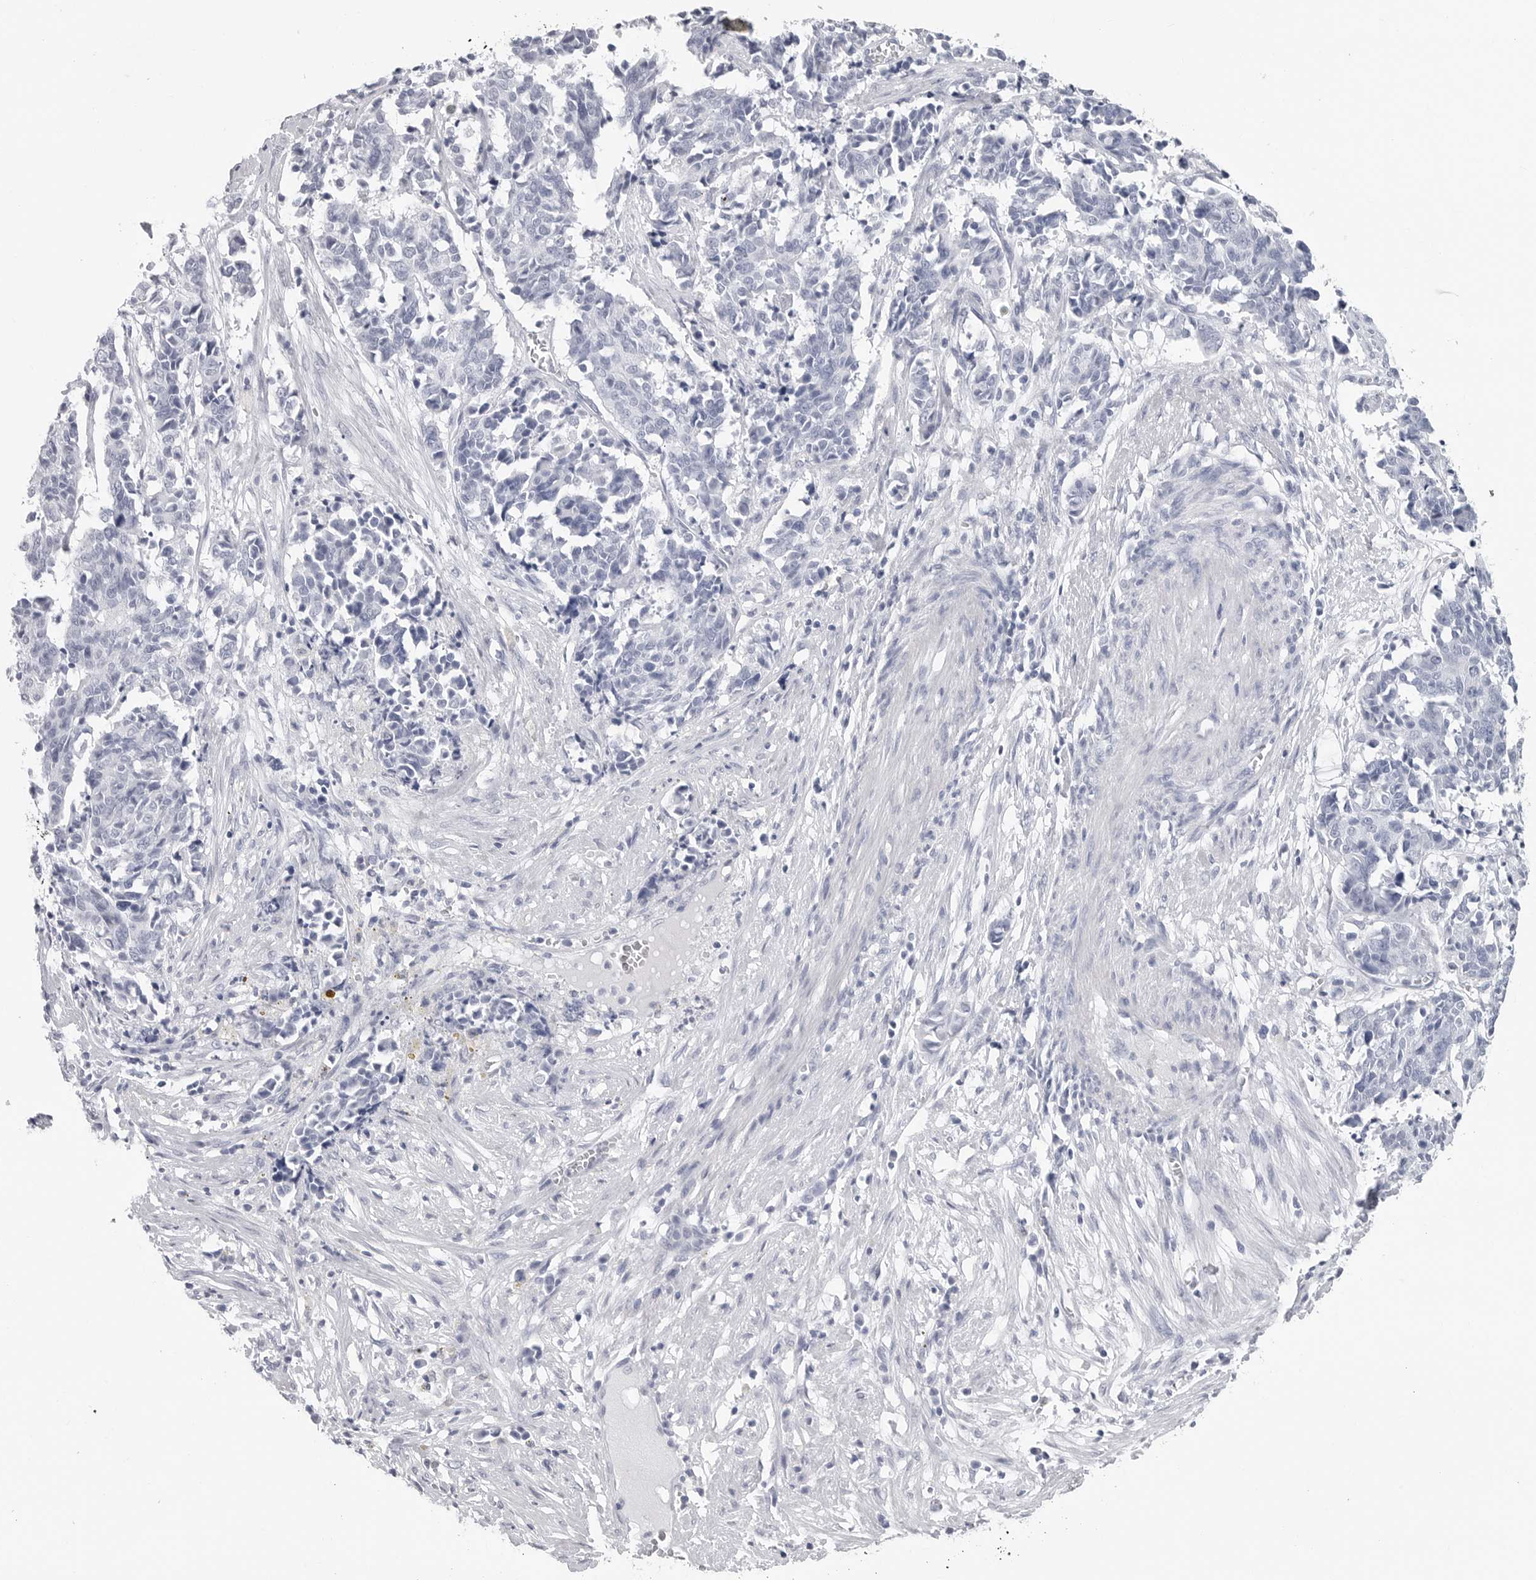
{"staining": {"intensity": "negative", "quantity": "none", "location": "none"}, "tissue": "cervical cancer", "cell_type": "Tumor cells", "image_type": "cancer", "snomed": [{"axis": "morphology", "description": "Normal tissue, NOS"}, {"axis": "morphology", "description": "Squamous cell carcinoma, NOS"}, {"axis": "topography", "description": "Cervix"}], "caption": "Protein analysis of cervical cancer shows no significant staining in tumor cells.", "gene": "CSH1", "patient": {"sex": "female", "age": 35}}